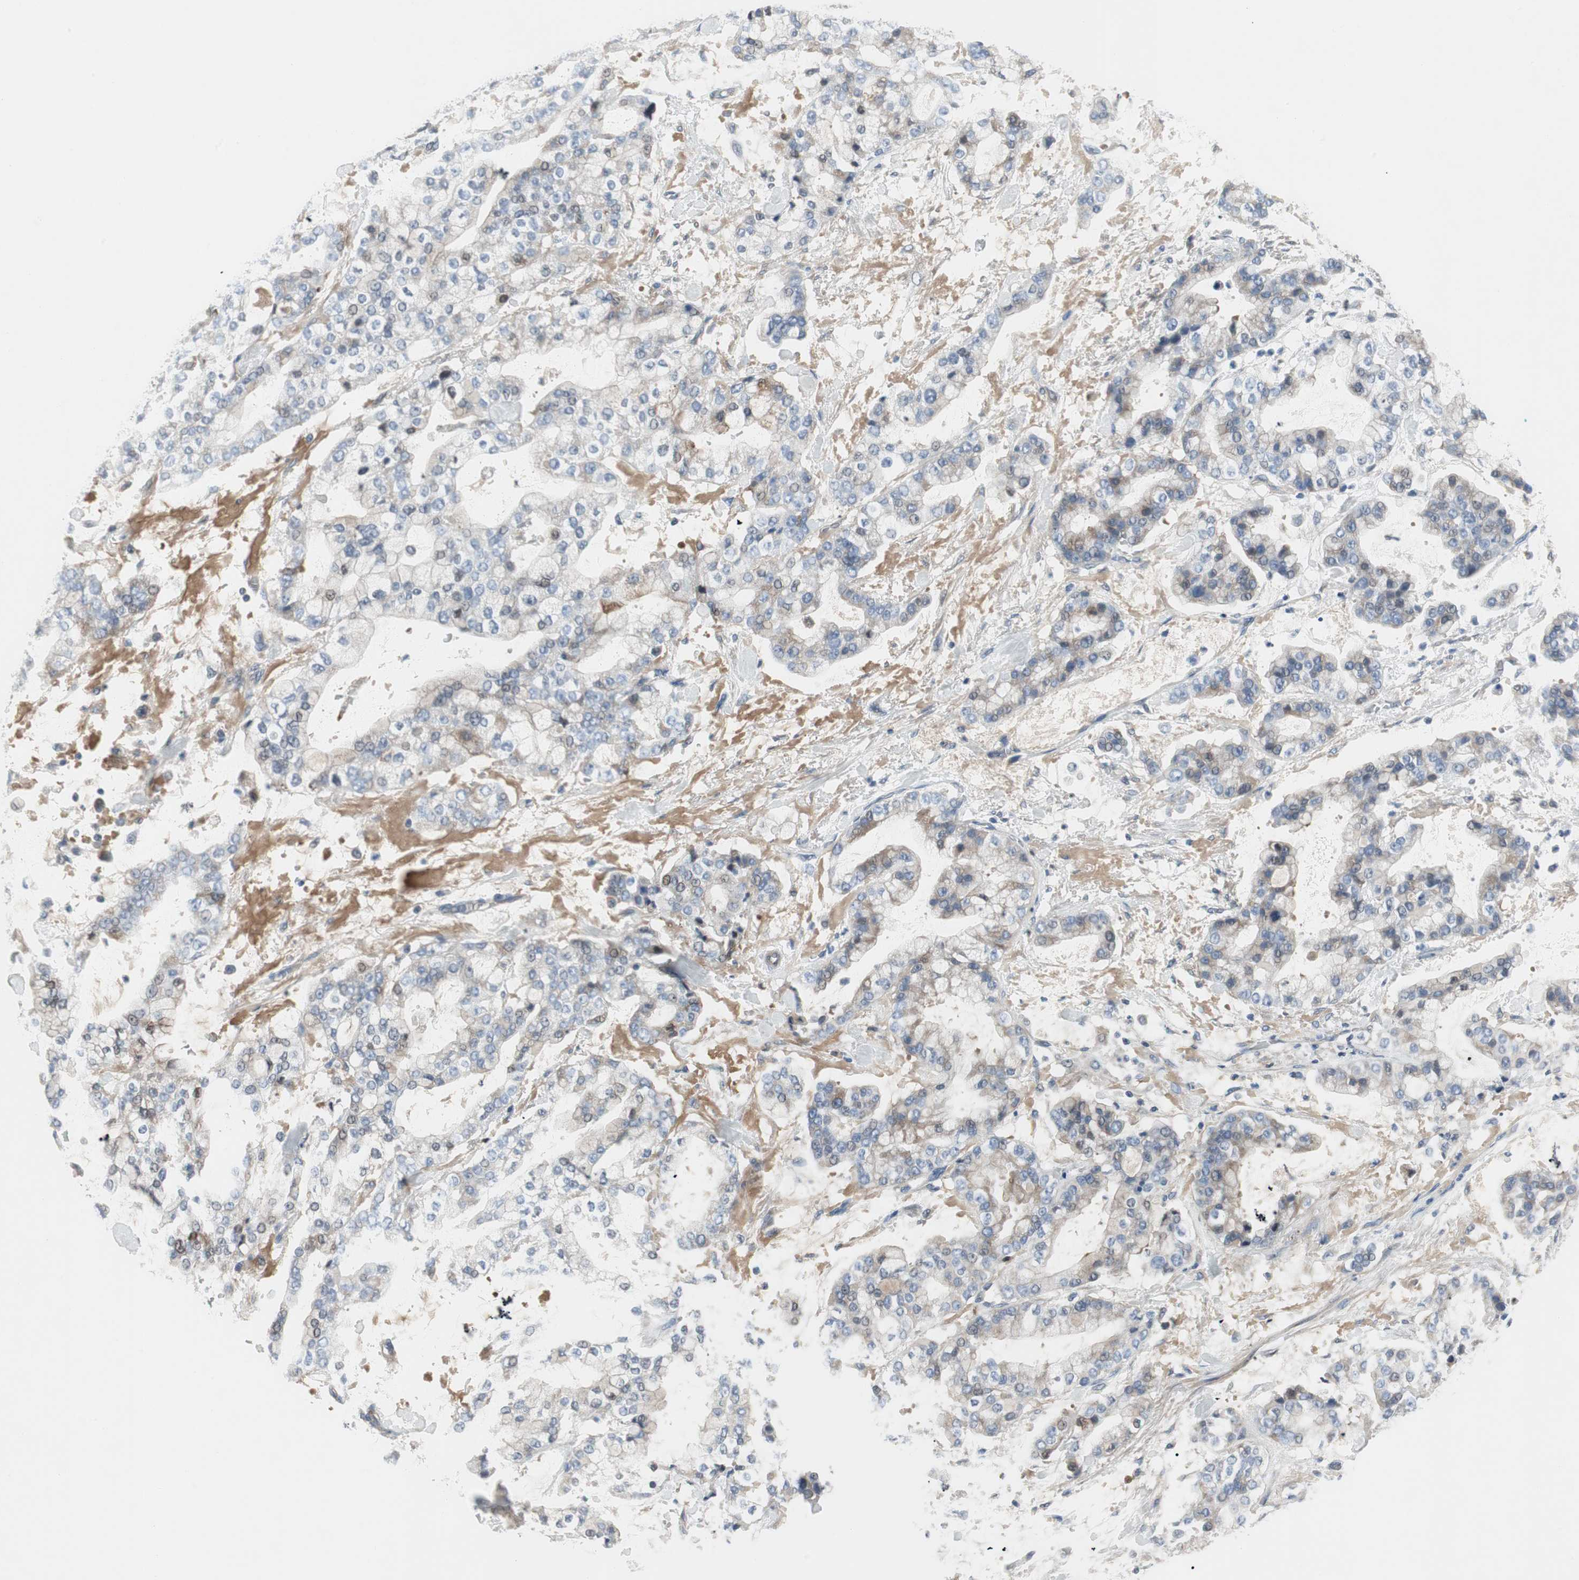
{"staining": {"intensity": "negative", "quantity": "none", "location": "none"}, "tissue": "stomach cancer", "cell_type": "Tumor cells", "image_type": "cancer", "snomed": [{"axis": "morphology", "description": "Normal tissue, NOS"}, {"axis": "morphology", "description": "Adenocarcinoma, NOS"}, {"axis": "topography", "description": "Stomach, upper"}, {"axis": "topography", "description": "Stomach"}], "caption": "Immunohistochemistry photomicrograph of adenocarcinoma (stomach) stained for a protein (brown), which demonstrates no expression in tumor cells. Brightfield microscopy of IHC stained with DAB (3,3'-diaminobenzidine) (brown) and hematoxylin (blue), captured at high magnification.", "gene": "PIGR", "patient": {"sex": "male", "age": 76}}